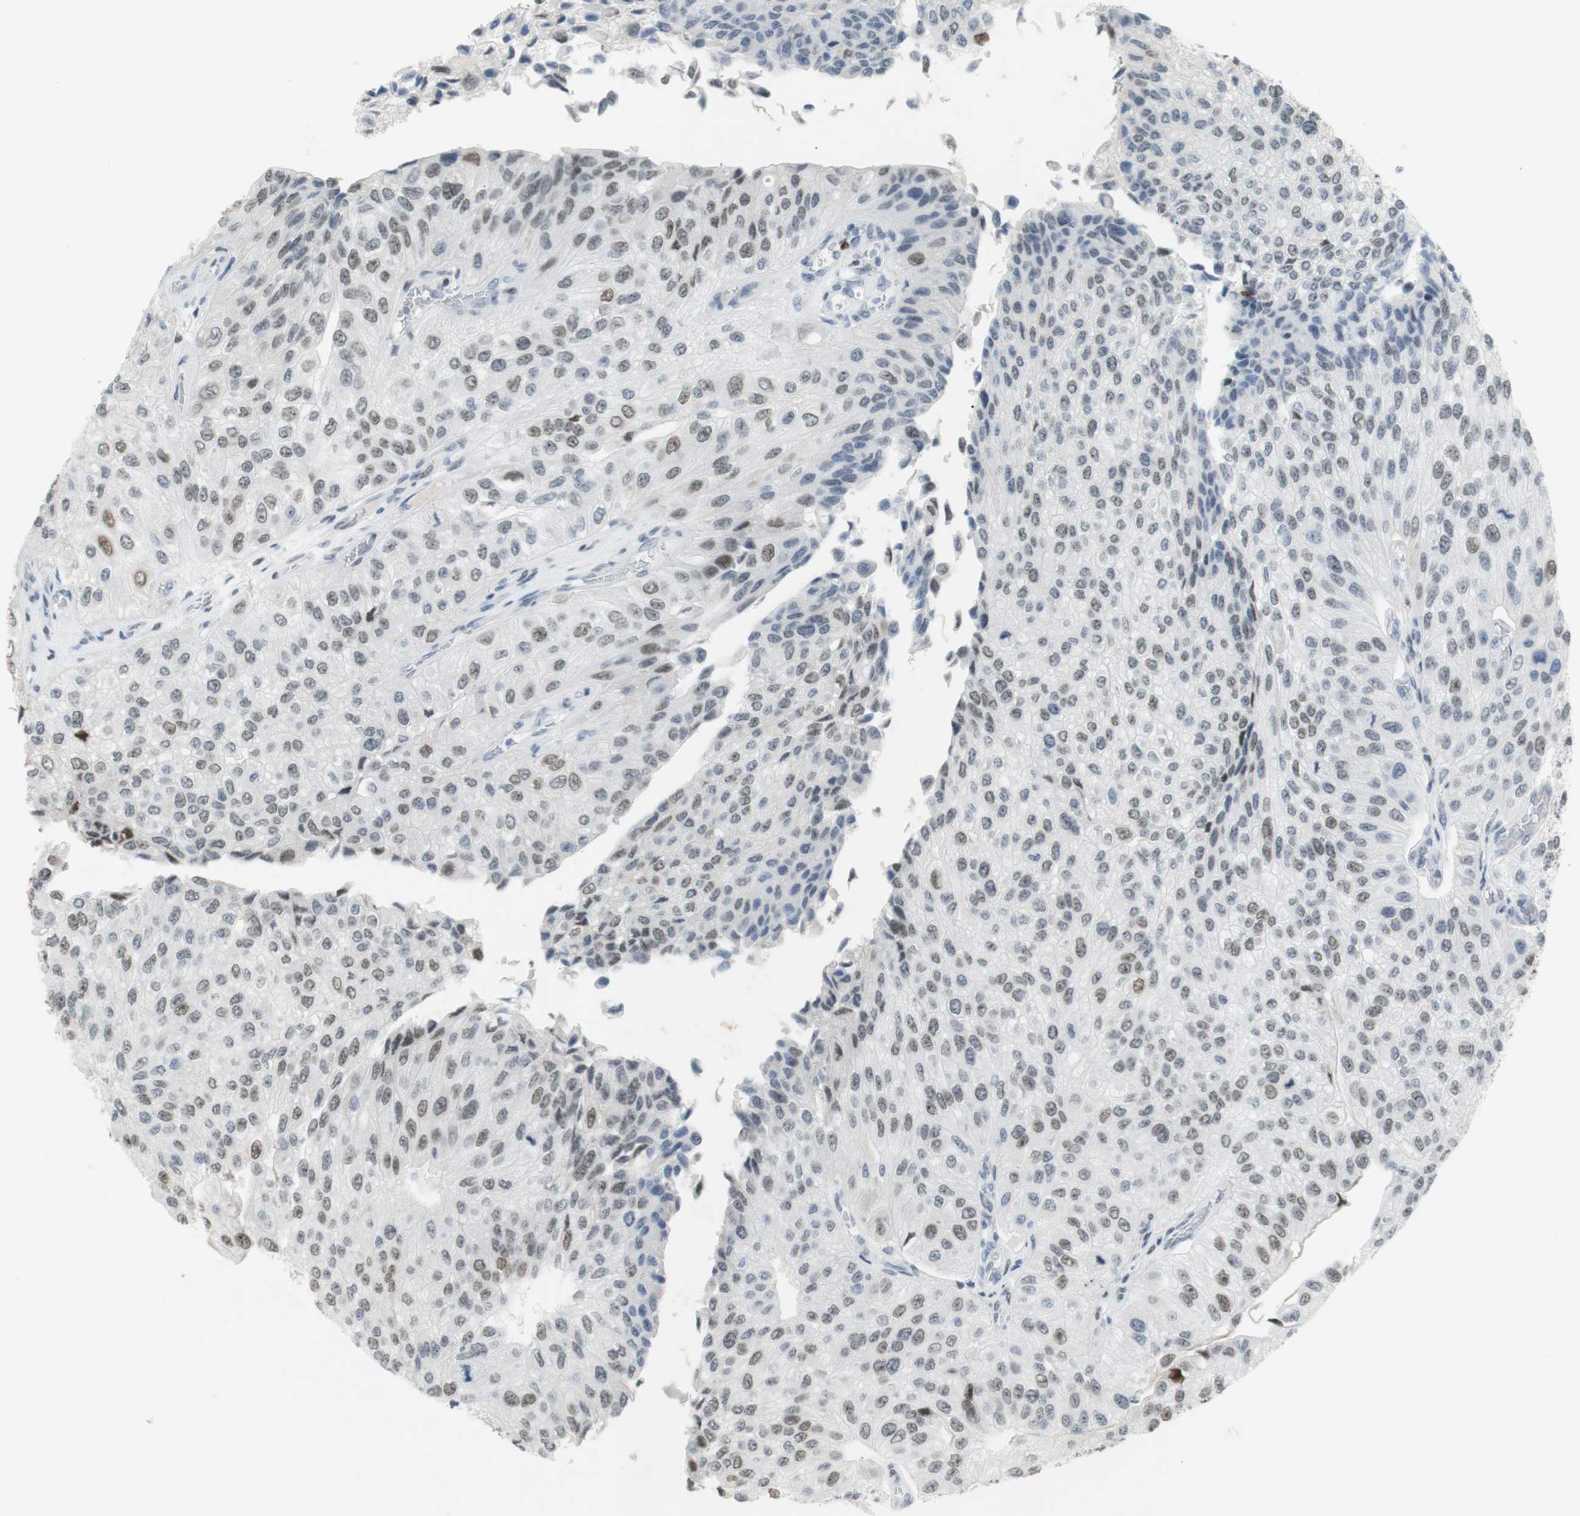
{"staining": {"intensity": "moderate", "quantity": "25%-75%", "location": "nuclear"}, "tissue": "urothelial cancer", "cell_type": "Tumor cells", "image_type": "cancer", "snomed": [{"axis": "morphology", "description": "Urothelial carcinoma, High grade"}, {"axis": "topography", "description": "Kidney"}, {"axis": "topography", "description": "Urinary bladder"}], "caption": "Moderate nuclear staining is appreciated in about 25%-75% of tumor cells in high-grade urothelial carcinoma.", "gene": "BMI1", "patient": {"sex": "male", "age": 77}}